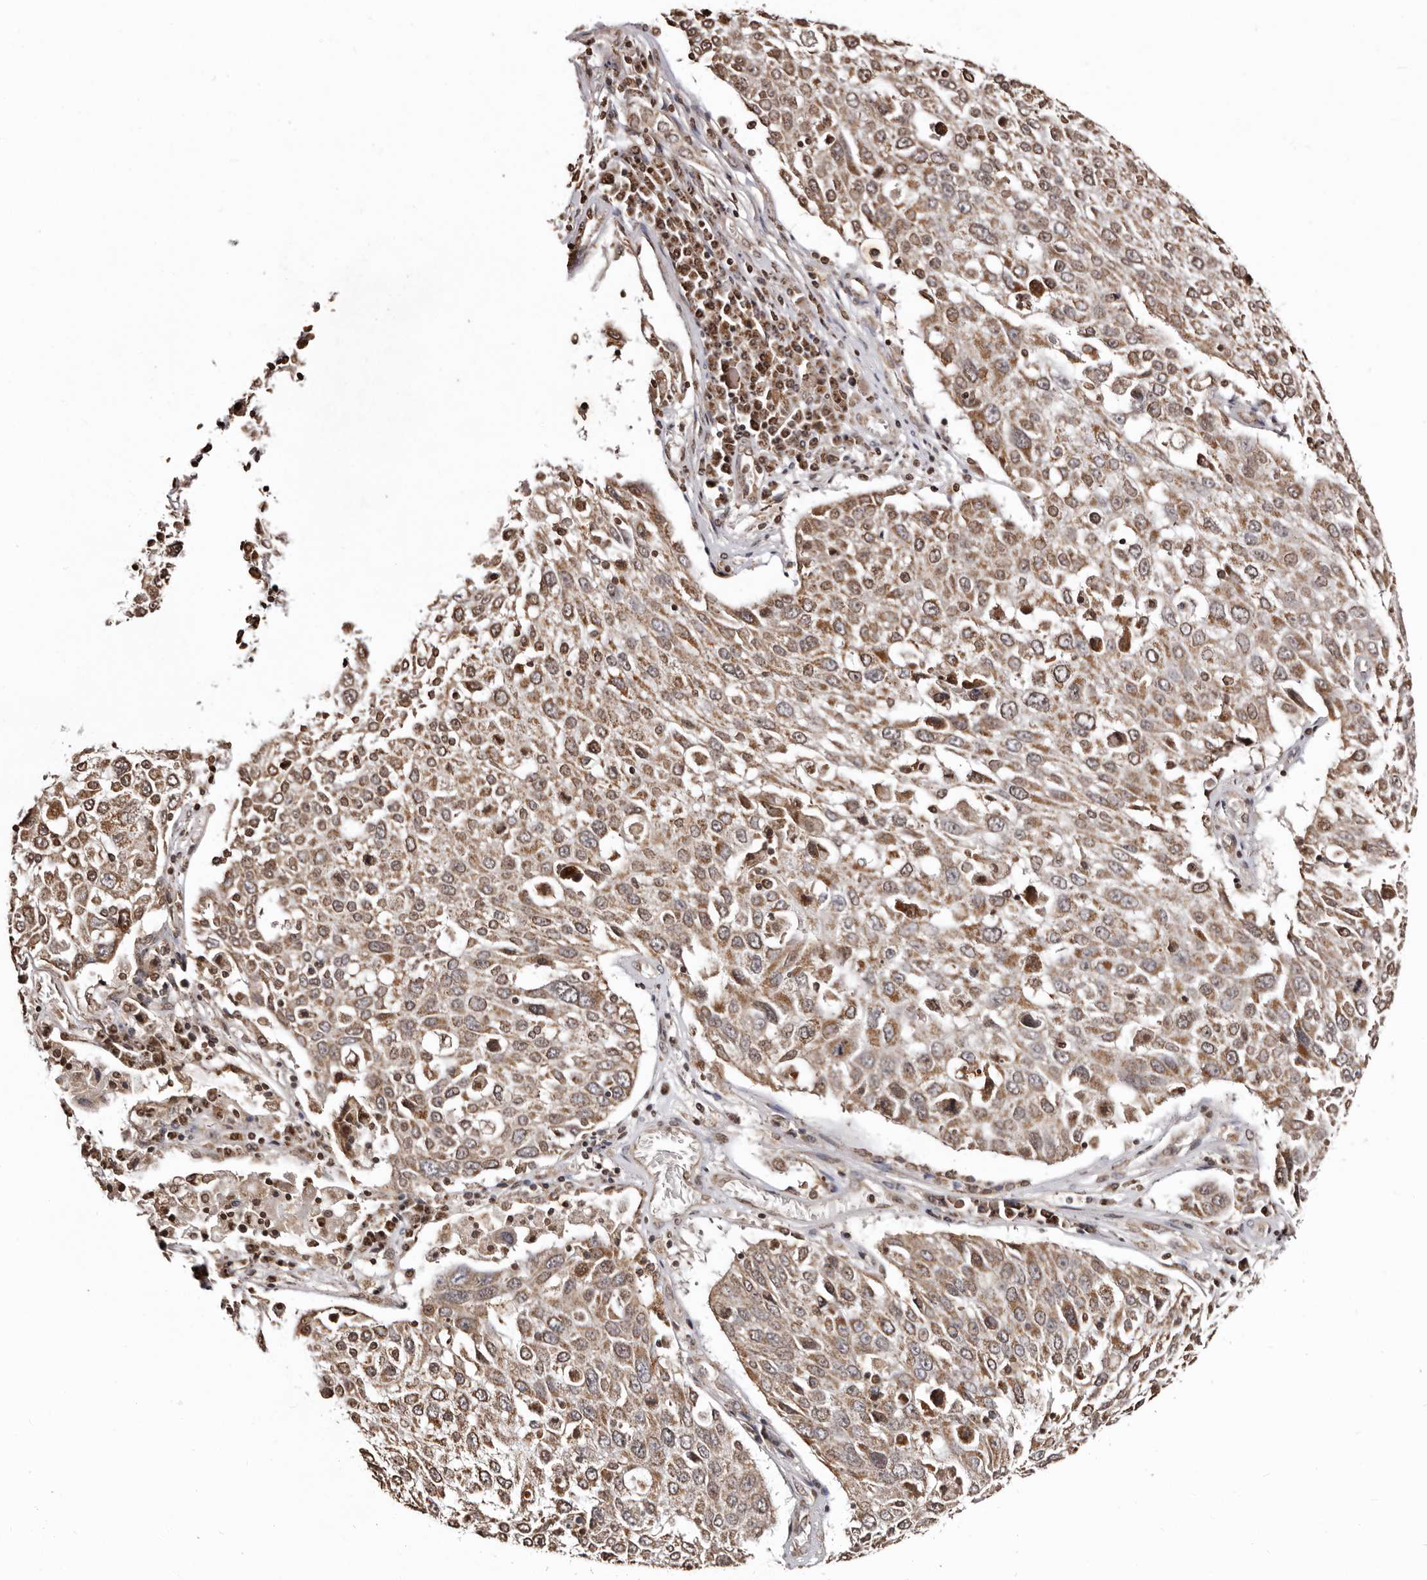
{"staining": {"intensity": "moderate", "quantity": ">75%", "location": "cytoplasmic/membranous"}, "tissue": "lung cancer", "cell_type": "Tumor cells", "image_type": "cancer", "snomed": [{"axis": "morphology", "description": "Squamous cell carcinoma, NOS"}, {"axis": "topography", "description": "Lung"}], "caption": "Immunohistochemistry (IHC) staining of lung cancer (squamous cell carcinoma), which demonstrates medium levels of moderate cytoplasmic/membranous expression in about >75% of tumor cells indicating moderate cytoplasmic/membranous protein positivity. The staining was performed using DAB (3,3'-diaminobenzidine) (brown) for protein detection and nuclei were counterstained in hematoxylin (blue).", "gene": "CCDC190", "patient": {"sex": "male", "age": 65}}